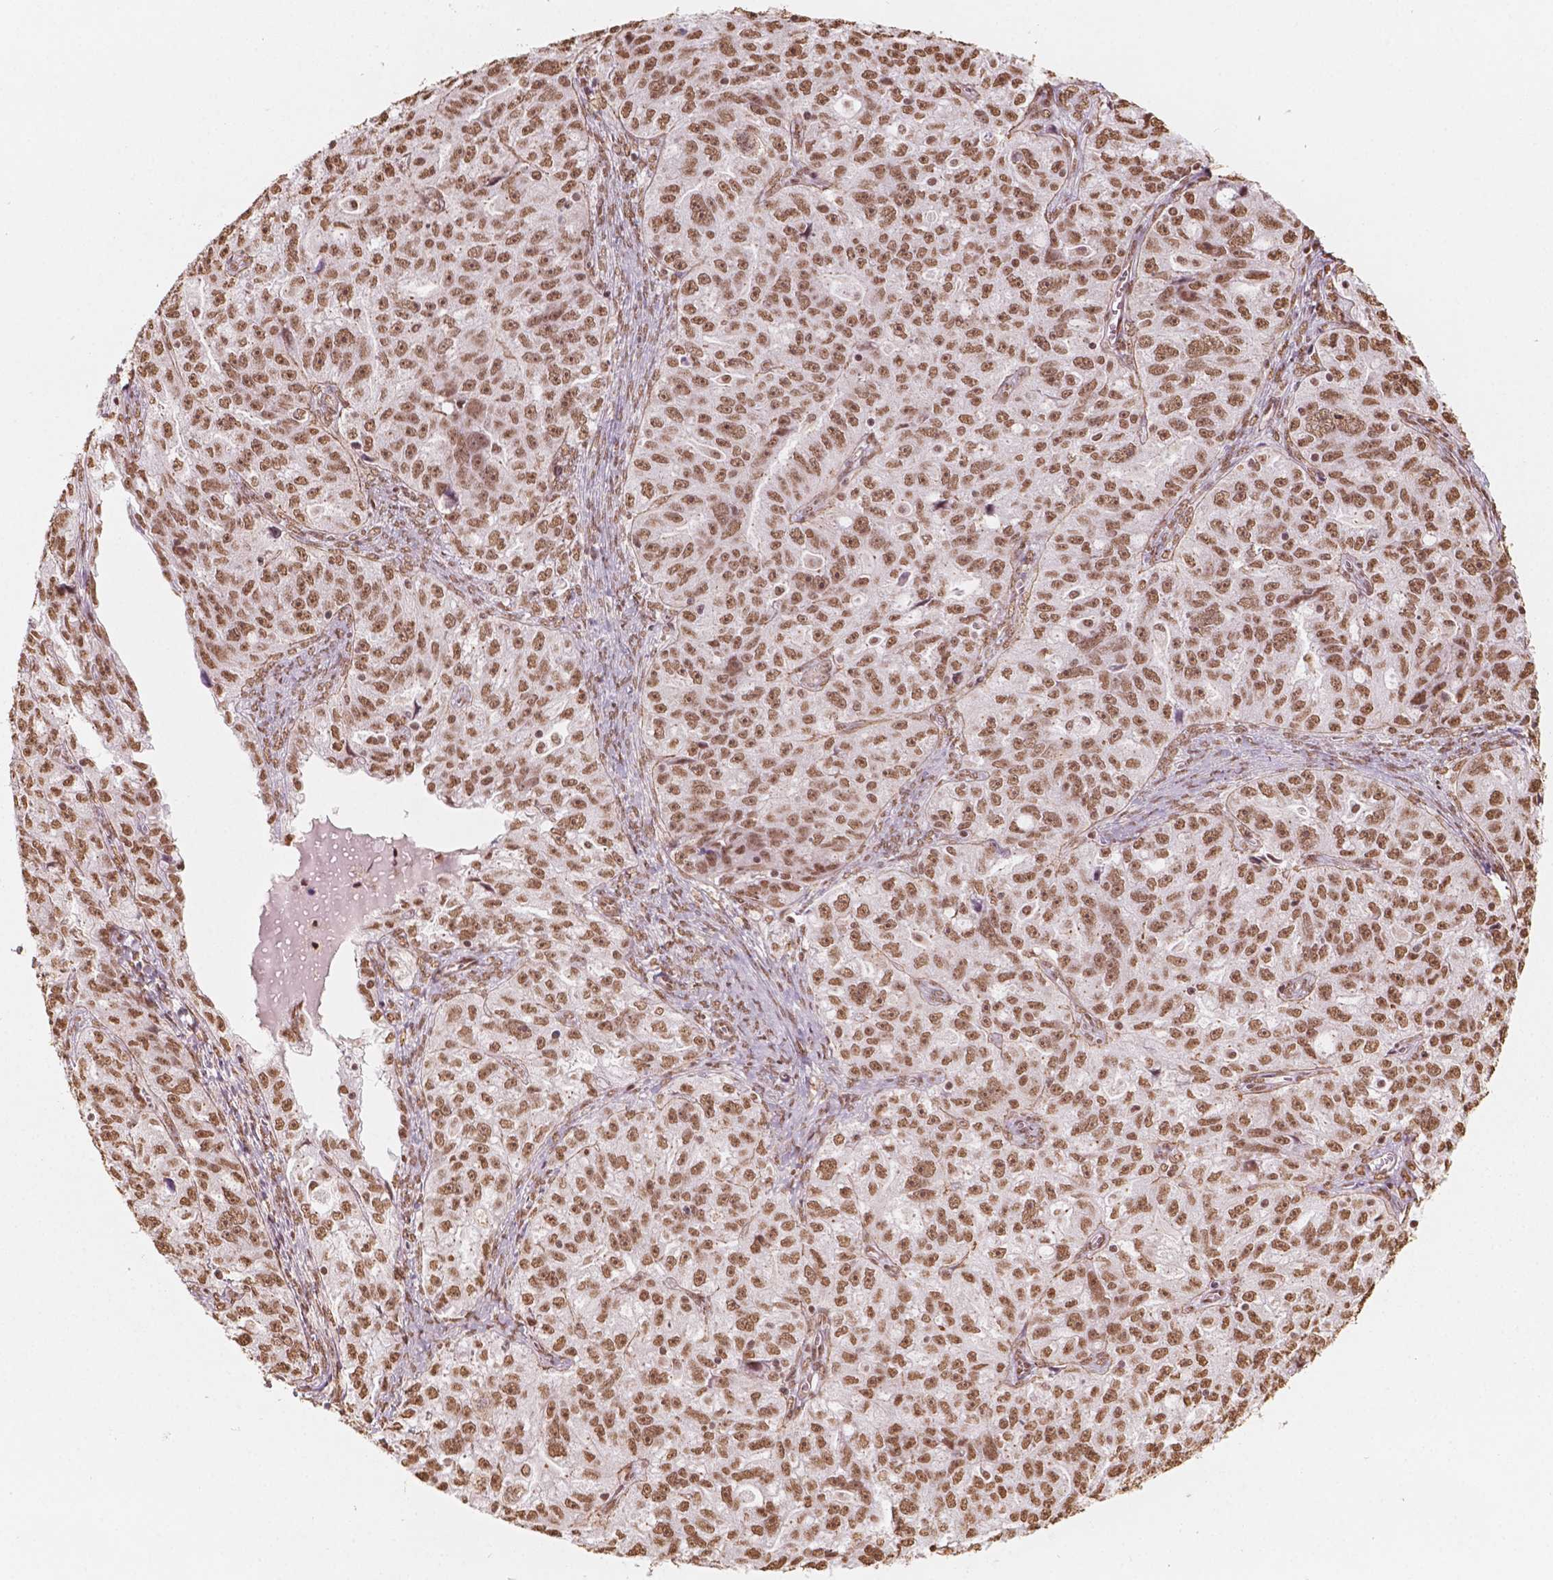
{"staining": {"intensity": "moderate", "quantity": ">75%", "location": "nuclear"}, "tissue": "ovarian cancer", "cell_type": "Tumor cells", "image_type": "cancer", "snomed": [{"axis": "morphology", "description": "Cystadenocarcinoma, serous, NOS"}, {"axis": "topography", "description": "Ovary"}], "caption": "Serous cystadenocarcinoma (ovarian) was stained to show a protein in brown. There is medium levels of moderate nuclear staining in about >75% of tumor cells.", "gene": "GTF3C5", "patient": {"sex": "female", "age": 51}}